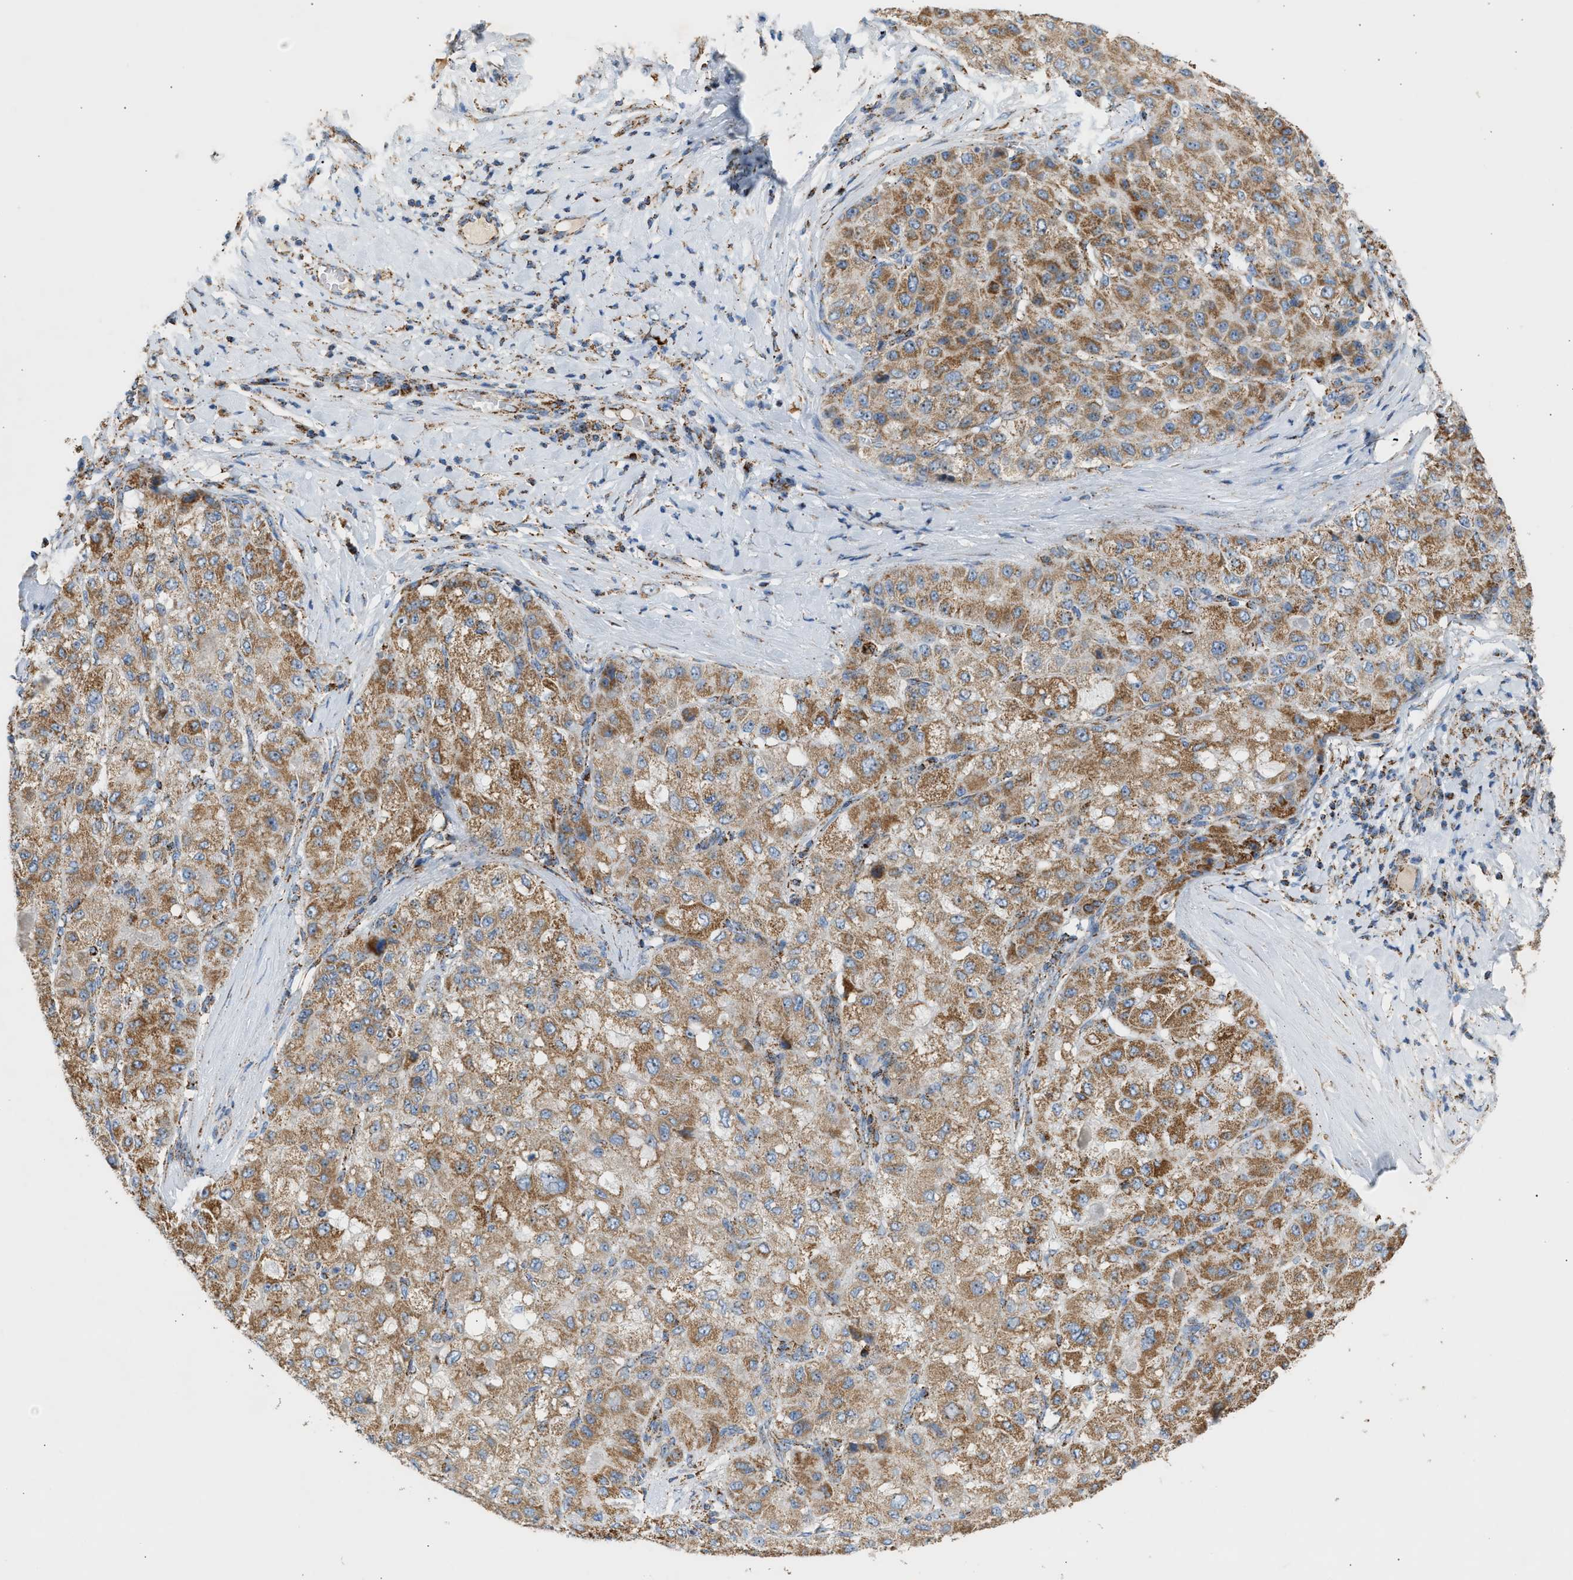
{"staining": {"intensity": "moderate", "quantity": ">75%", "location": "cytoplasmic/membranous"}, "tissue": "liver cancer", "cell_type": "Tumor cells", "image_type": "cancer", "snomed": [{"axis": "morphology", "description": "Carcinoma, Hepatocellular, NOS"}, {"axis": "topography", "description": "Liver"}], "caption": "A photomicrograph of liver cancer (hepatocellular carcinoma) stained for a protein exhibits moderate cytoplasmic/membranous brown staining in tumor cells.", "gene": "OGDH", "patient": {"sex": "male", "age": 80}}